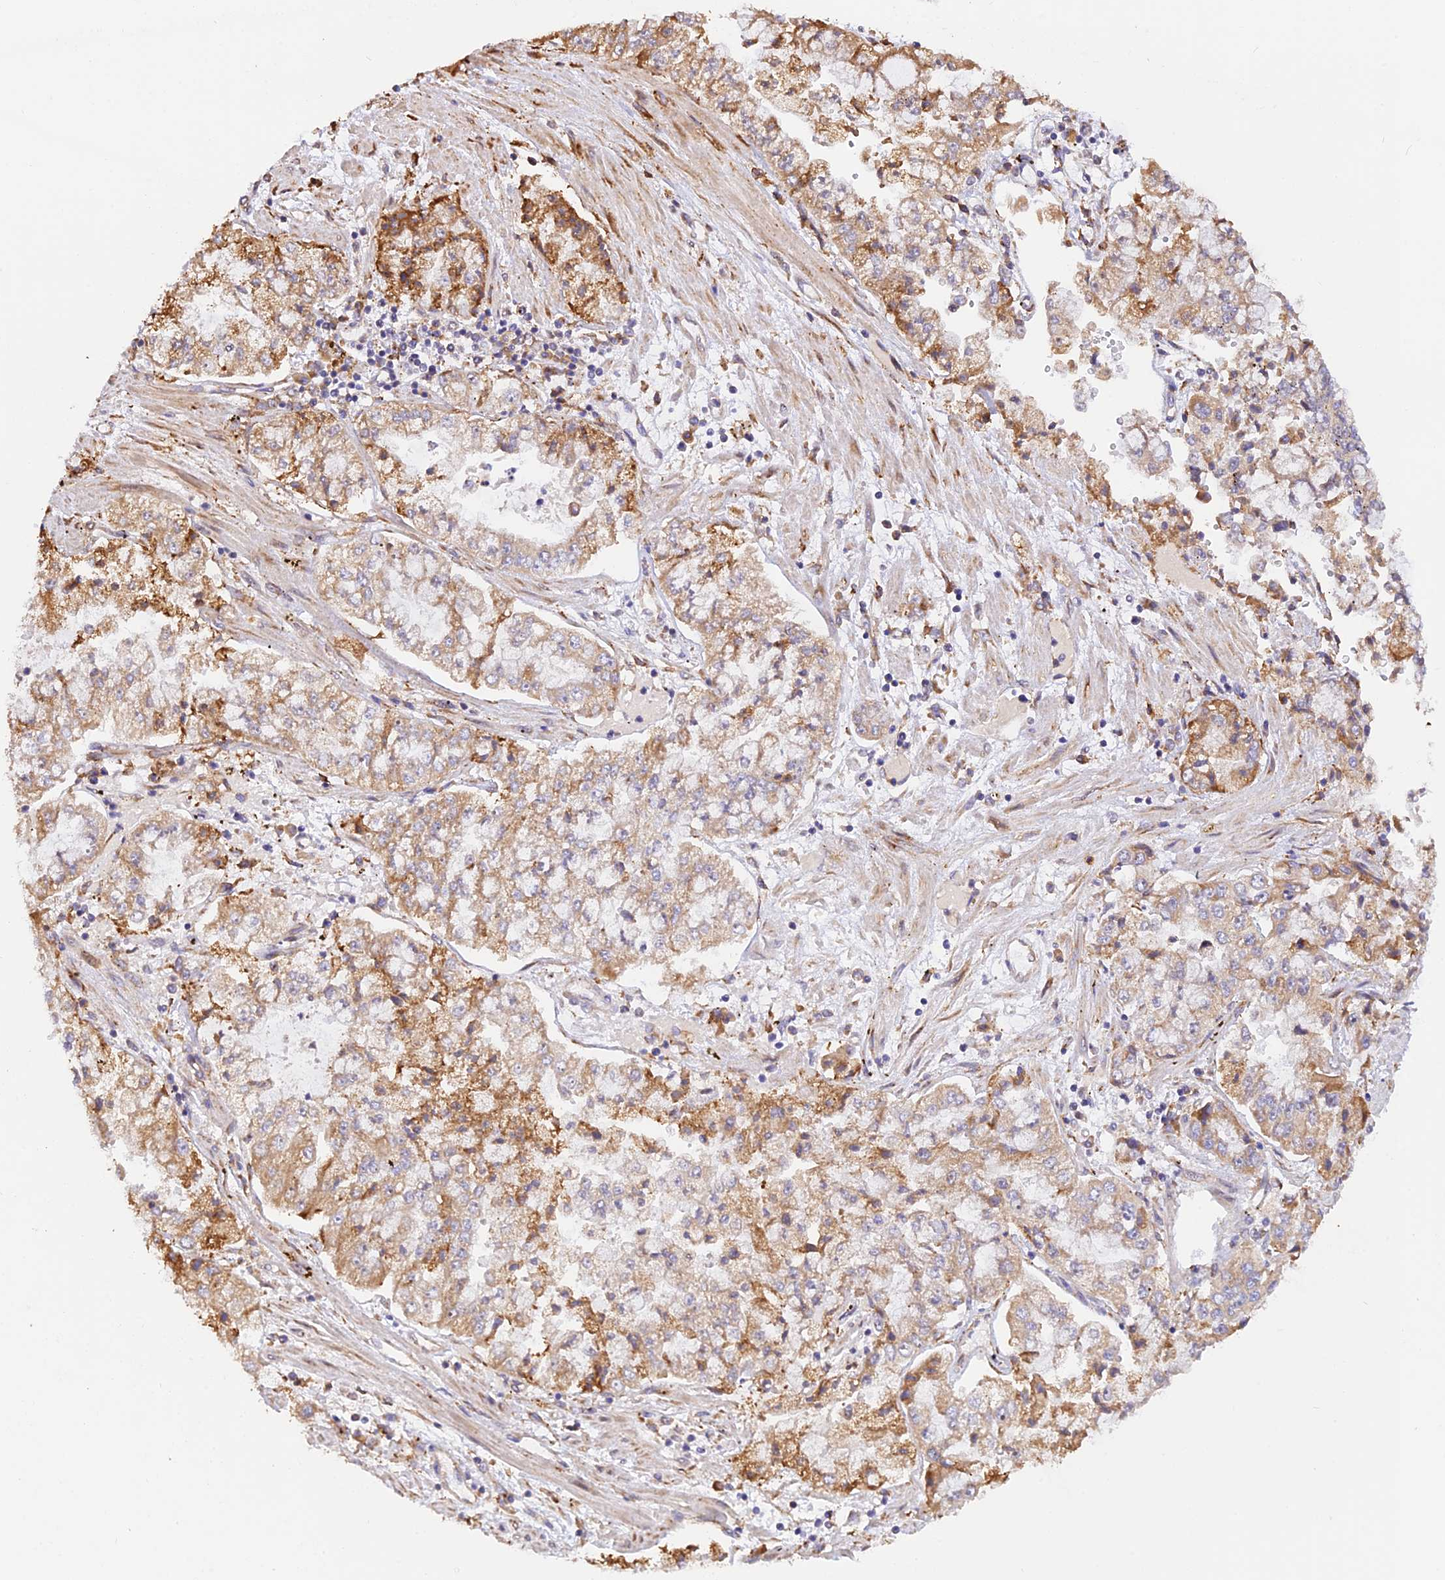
{"staining": {"intensity": "moderate", "quantity": "25%-75%", "location": "cytoplasmic/membranous"}, "tissue": "stomach cancer", "cell_type": "Tumor cells", "image_type": "cancer", "snomed": [{"axis": "morphology", "description": "Adenocarcinoma, NOS"}, {"axis": "topography", "description": "Stomach"}], "caption": "Protein staining by immunohistochemistry (IHC) exhibits moderate cytoplasmic/membranous expression in approximately 25%-75% of tumor cells in stomach cancer (adenocarcinoma).", "gene": "RPL5", "patient": {"sex": "male", "age": 76}}